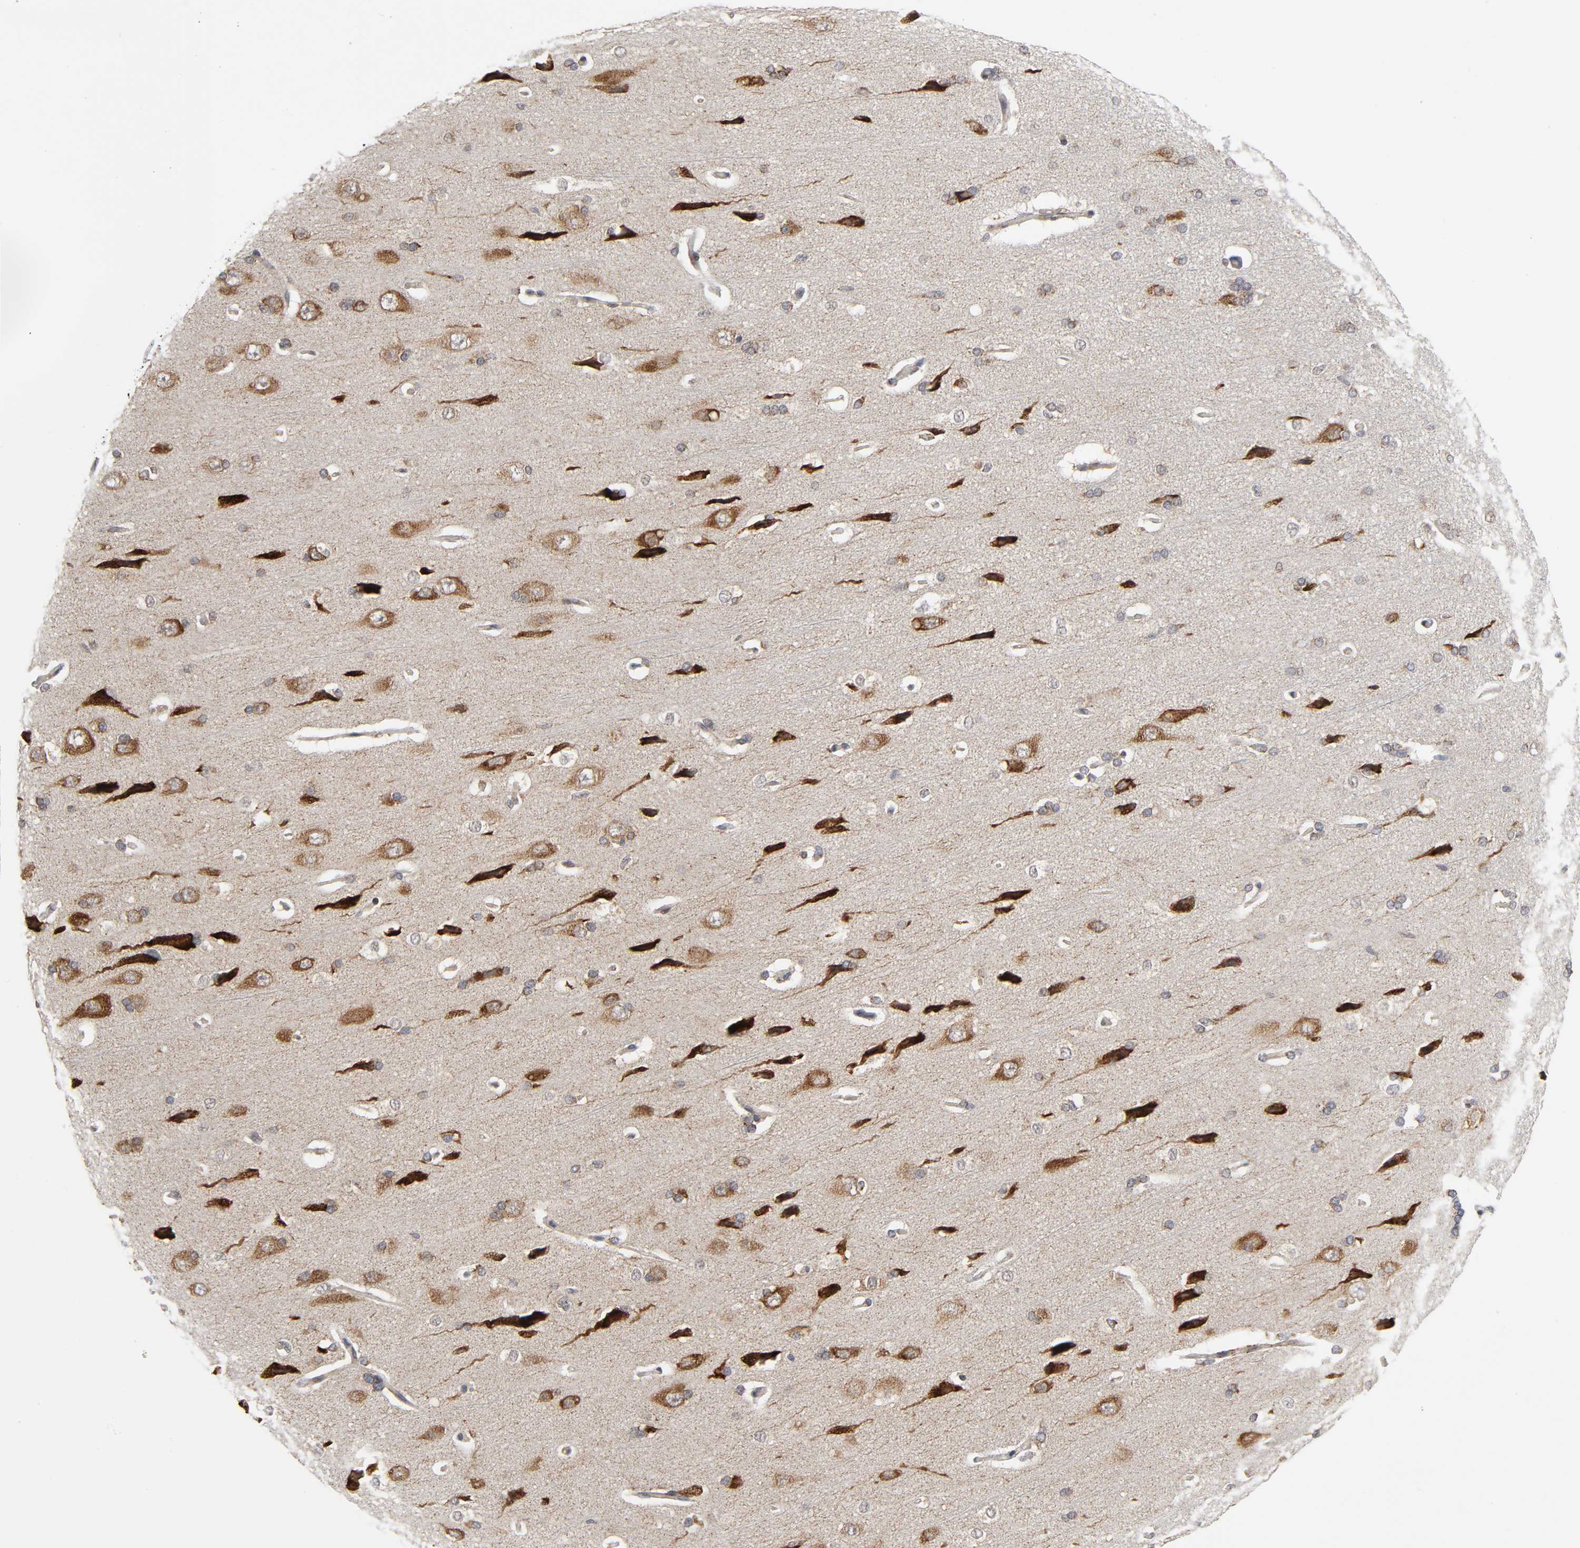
{"staining": {"intensity": "negative", "quantity": "none", "location": "none"}, "tissue": "cerebral cortex", "cell_type": "Endothelial cells", "image_type": "normal", "snomed": [{"axis": "morphology", "description": "Normal tissue, NOS"}, {"axis": "topography", "description": "Cerebral cortex"}], "caption": "The immunohistochemistry histopathology image has no significant staining in endothelial cells of cerebral cortex. (DAB immunohistochemistry with hematoxylin counter stain).", "gene": "SLC30A9", "patient": {"sex": "male", "age": 62}}